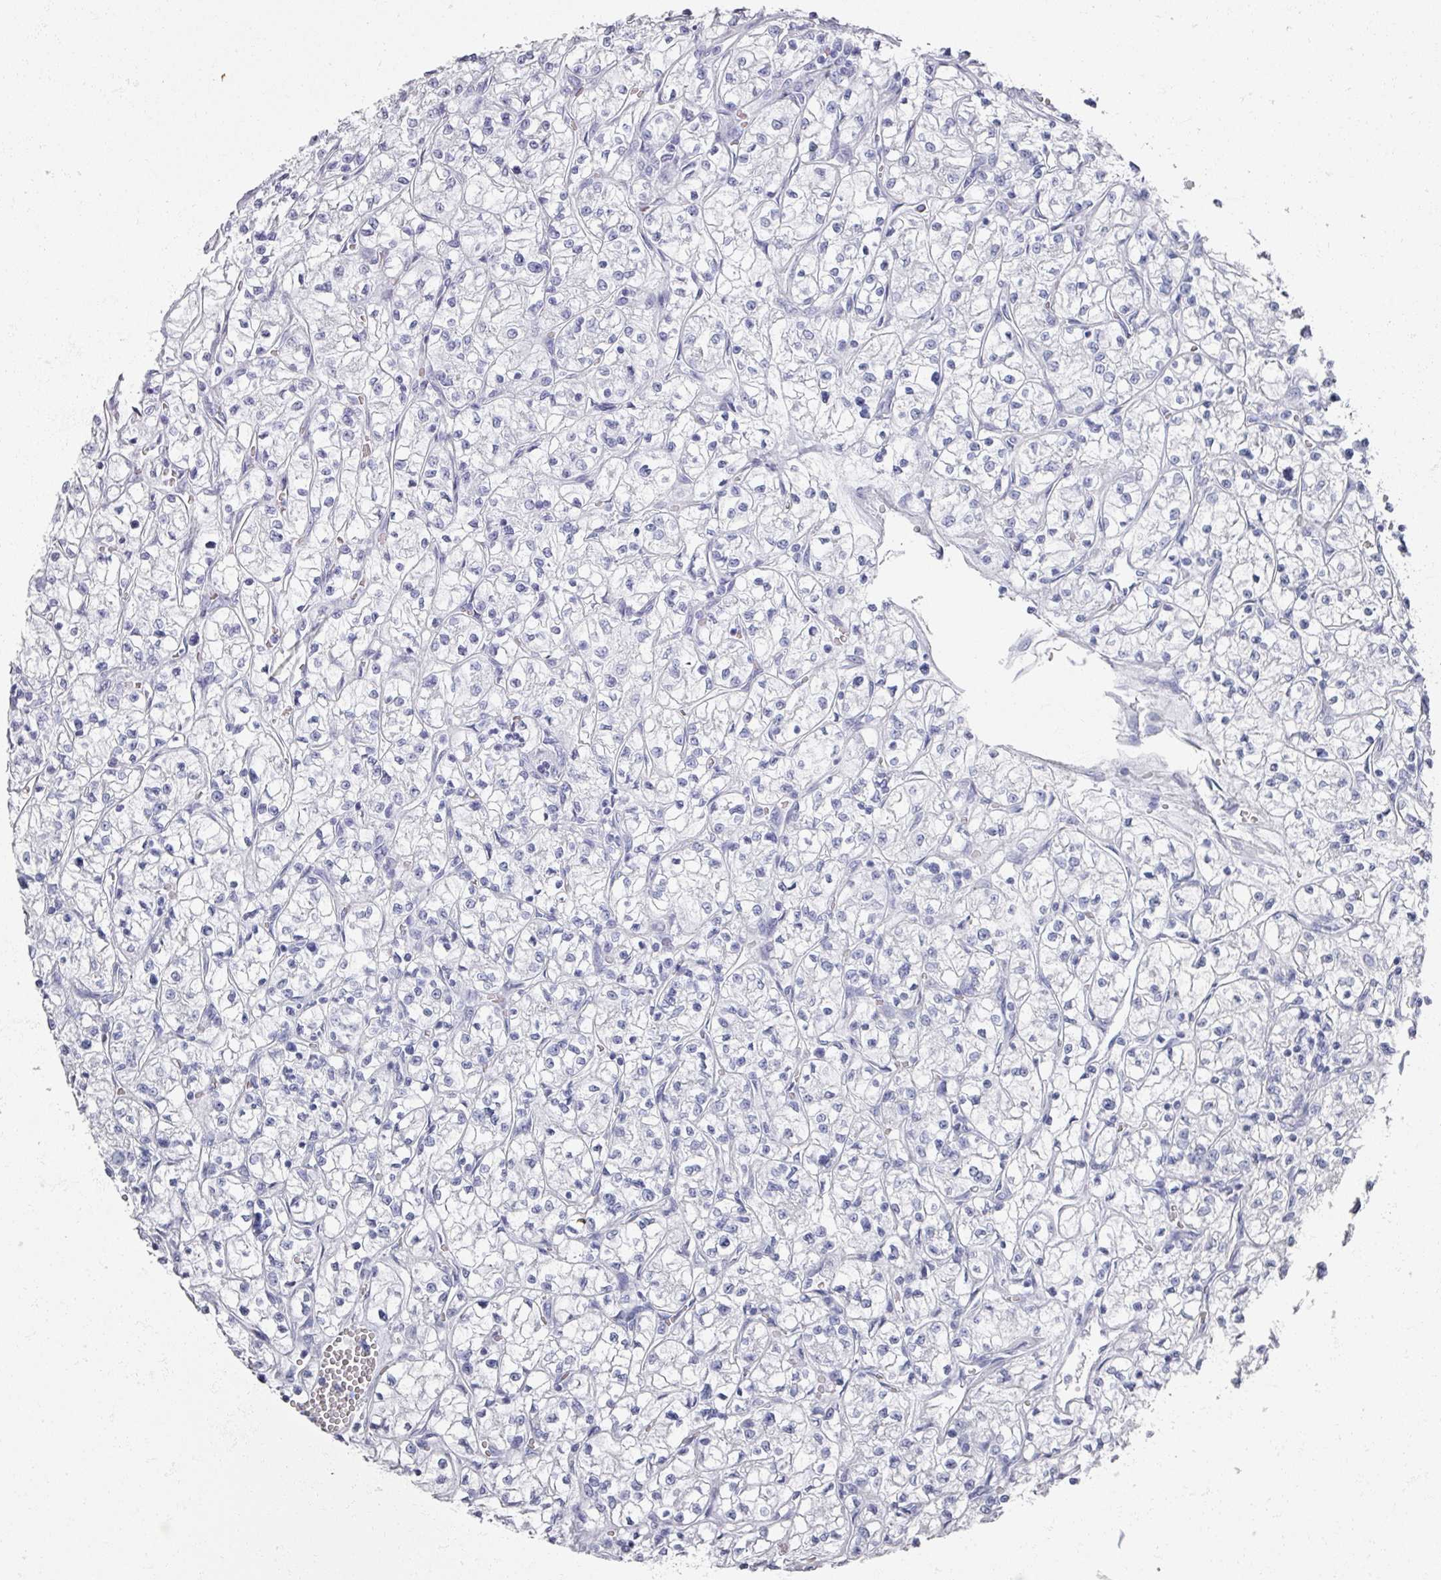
{"staining": {"intensity": "negative", "quantity": "none", "location": "none"}, "tissue": "renal cancer", "cell_type": "Tumor cells", "image_type": "cancer", "snomed": [{"axis": "morphology", "description": "Adenocarcinoma, NOS"}, {"axis": "topography", "description": "Kidney"}], "caption": "Renal cancer (adenocarcinoma) was stained to show a protein in brown. There is no significant staining in tumor cells.", "gene": "OMG", "patient": {"sex": "female", "age": 64}}